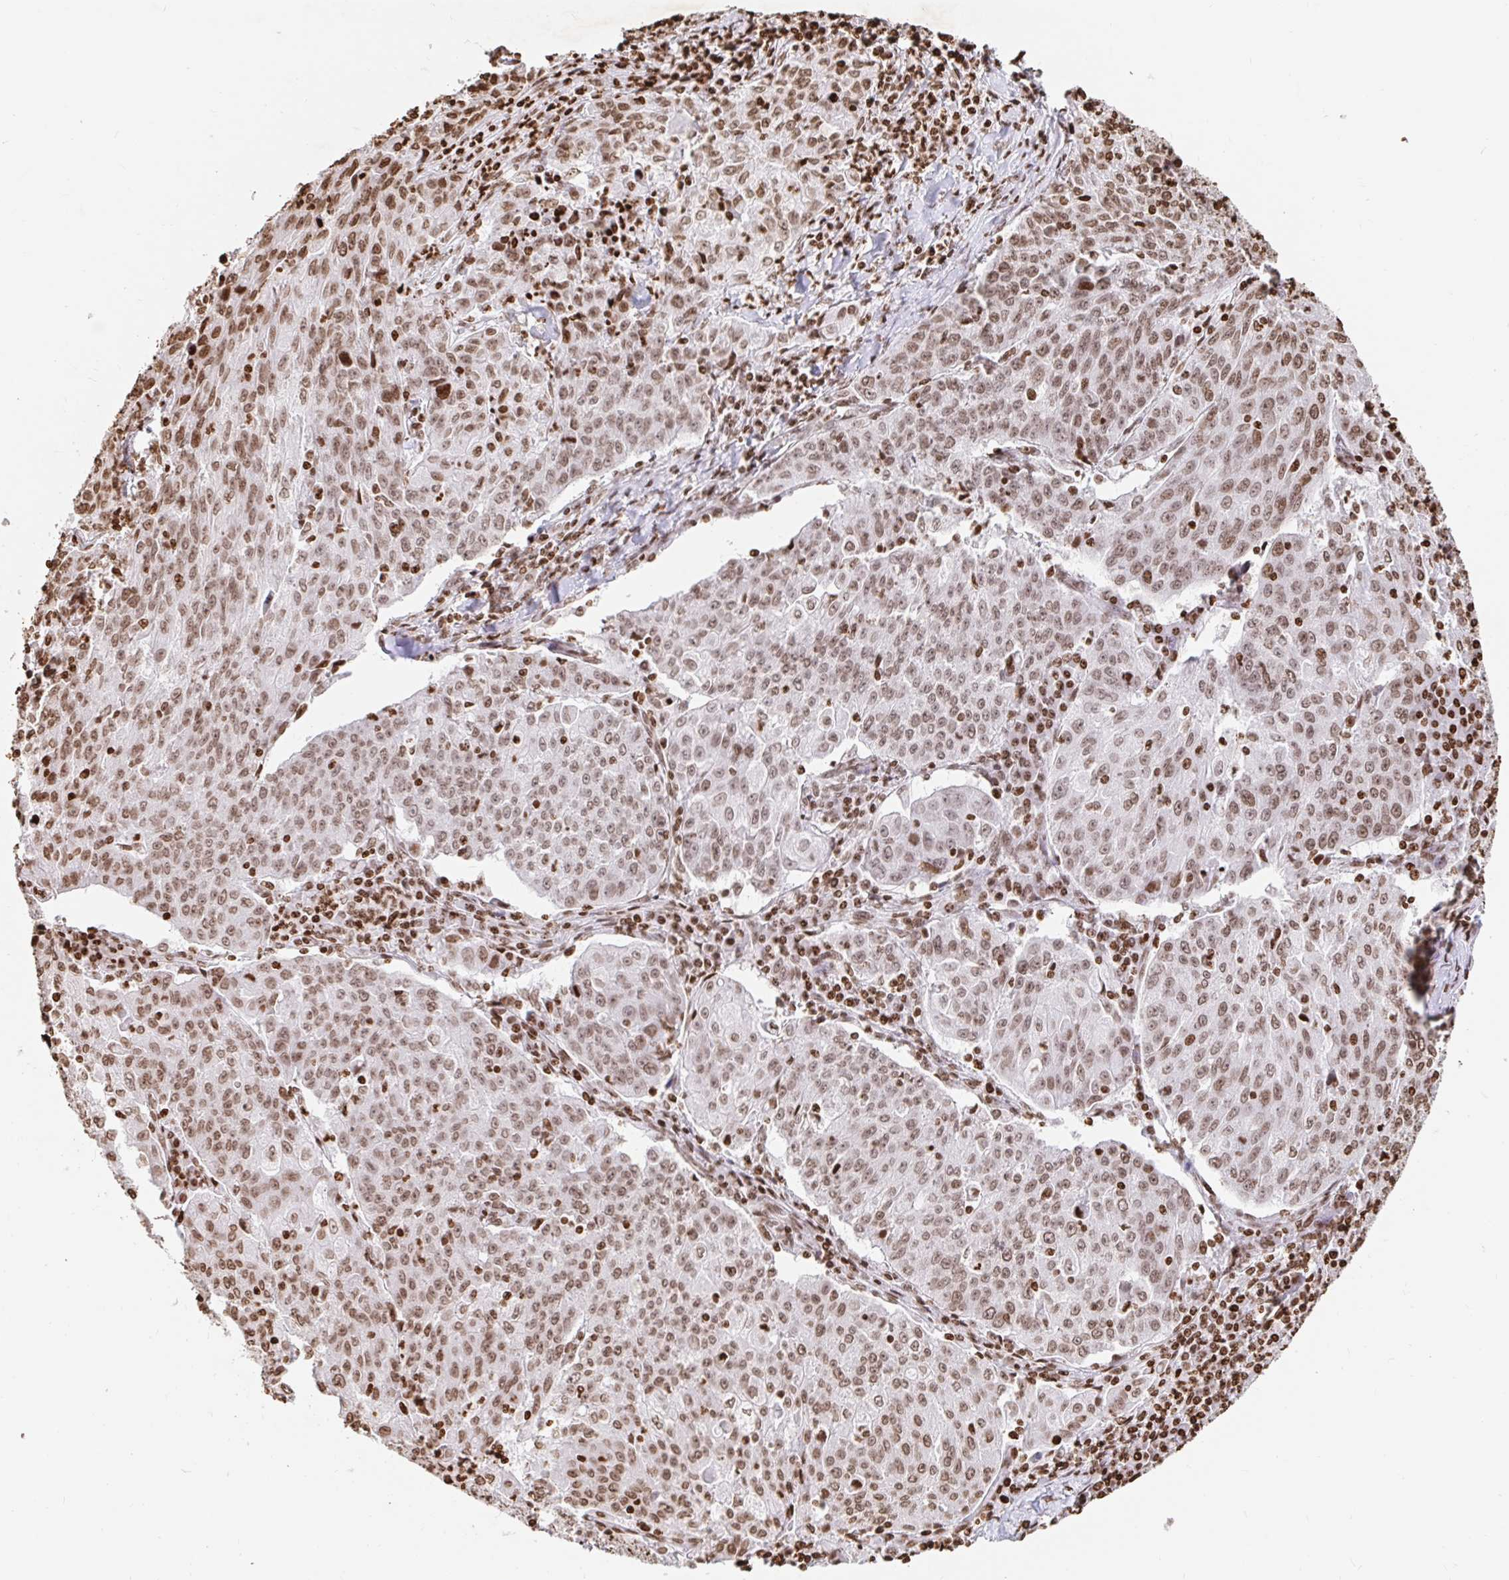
{"staining": {"intensity": "moderate", "quantity": ">75%", "location": "nuclear"}, "tissue": "lung cancer", "cell_type": "Tumor cells", "image_type": "cancer", "snomed": [{"axis": "morphology", "description": "Squamous cell carcinoma, NOS"}, {"axis": "morphology", "description": "Squamous cell carcinoma, metastatic, NOS"}, {"axis": "topography", "description": "Bronchus"}, {"axis": "topography", "description": "Lung"}], "caption": "Protein positivity by immunohistochemistry (IHC) exhibits moderate nuclear expression in approximately >75% of tumor cells in metastatic squamous cell carcinoma (lung).", "gene": "H2BC5", "patient": {"sex": "male", "age": 62}}